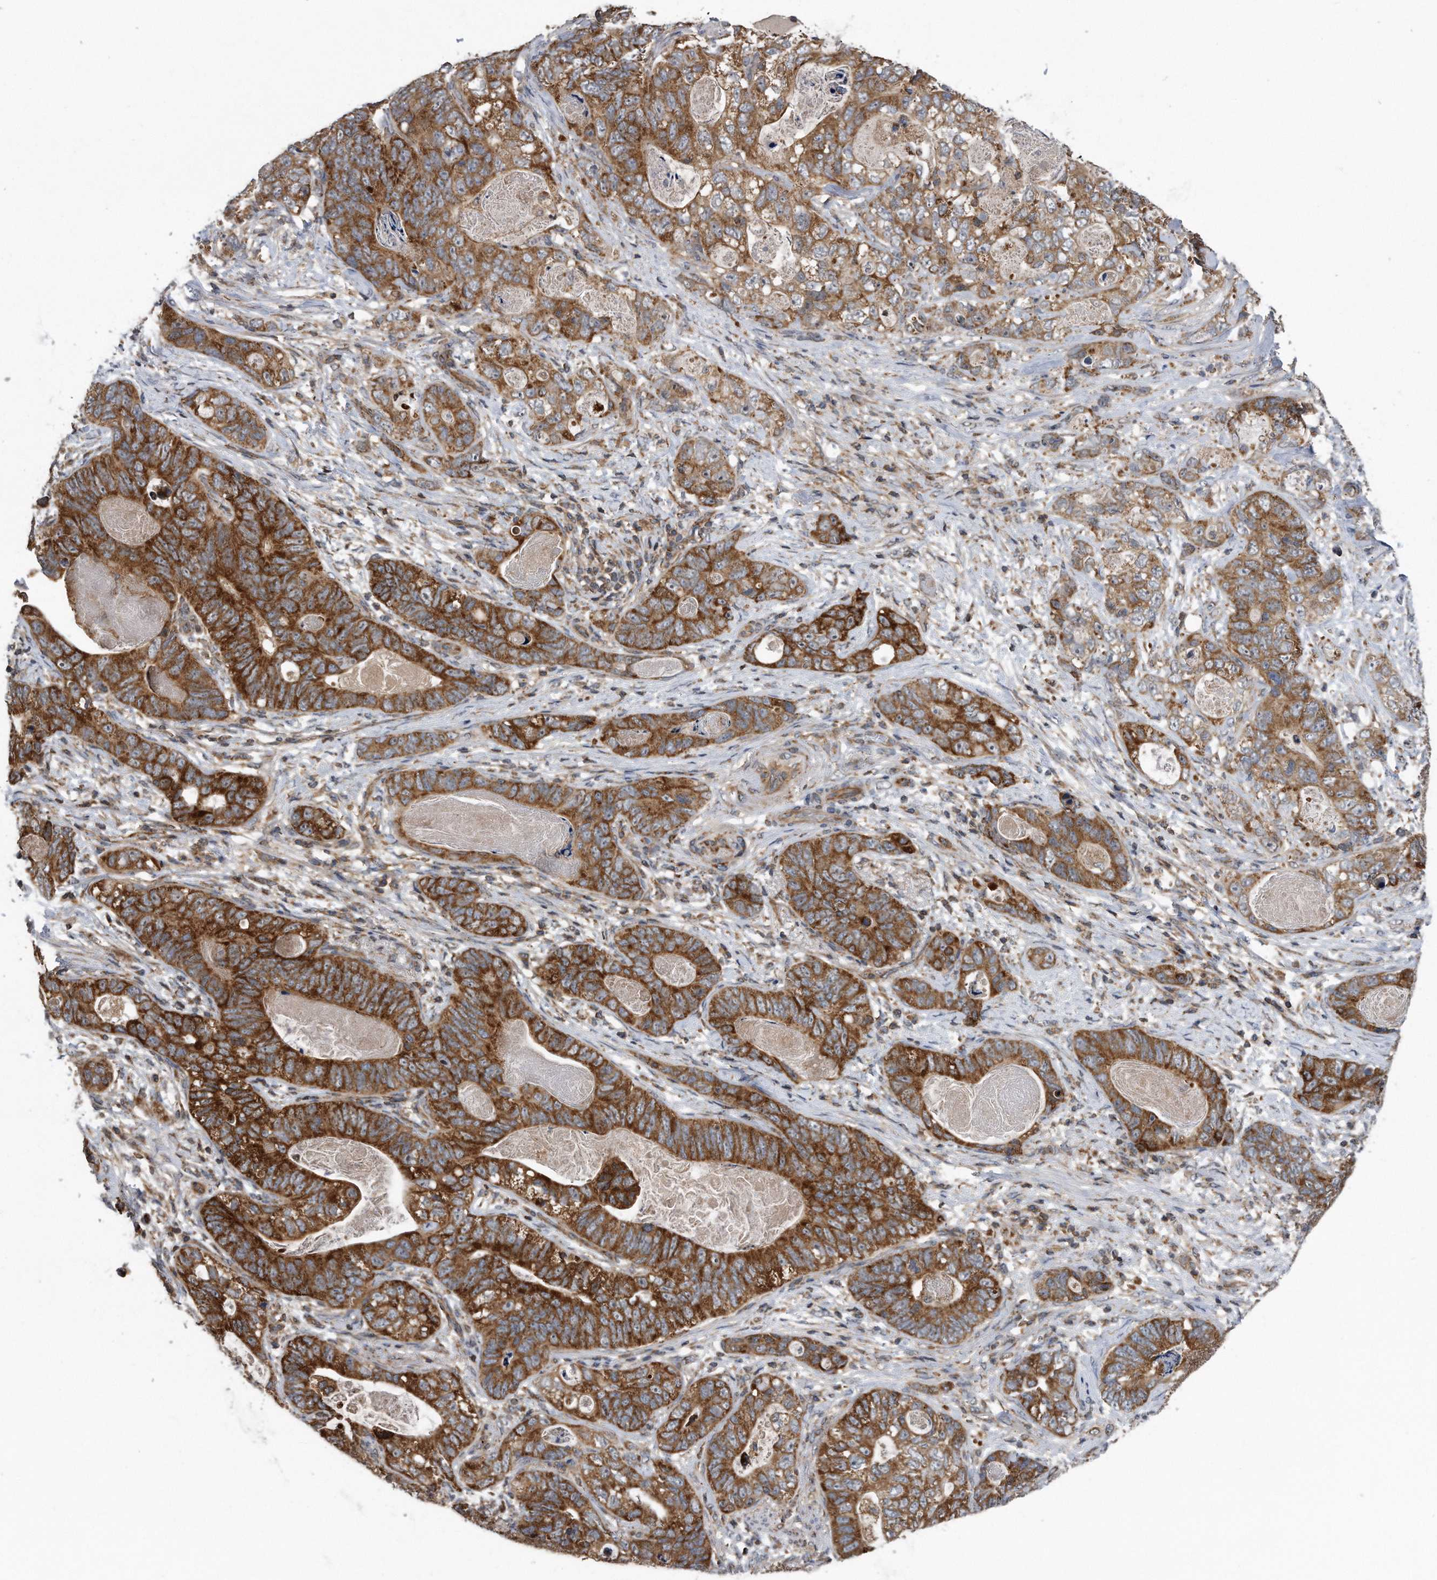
{"staining": {"intensity": "strong", "quantity": ">75%", "location": "cytoplasmic/membranous"}, "tissue": "stomach cancer", "cell_type": "Tumor cells", "image_type": "cancer", "snomed": [{"axis": "morphology", "description": "Normal tissue, NOS"}, {"axis": "morphology", "description": "Adenocarcinoma, NOS"}, {"axis": "topography", "description": "Stomach"}], "caption": "Immunohistochemistry (IHC) (DAB) staining of human adenocarcinoma (stomach) demonstrates strong cytoplasmic/membranous protein expression in approximately >75% of tumor cells.", "gene": "ALPK2", "patient": {"sex": "female", "age": 89}}